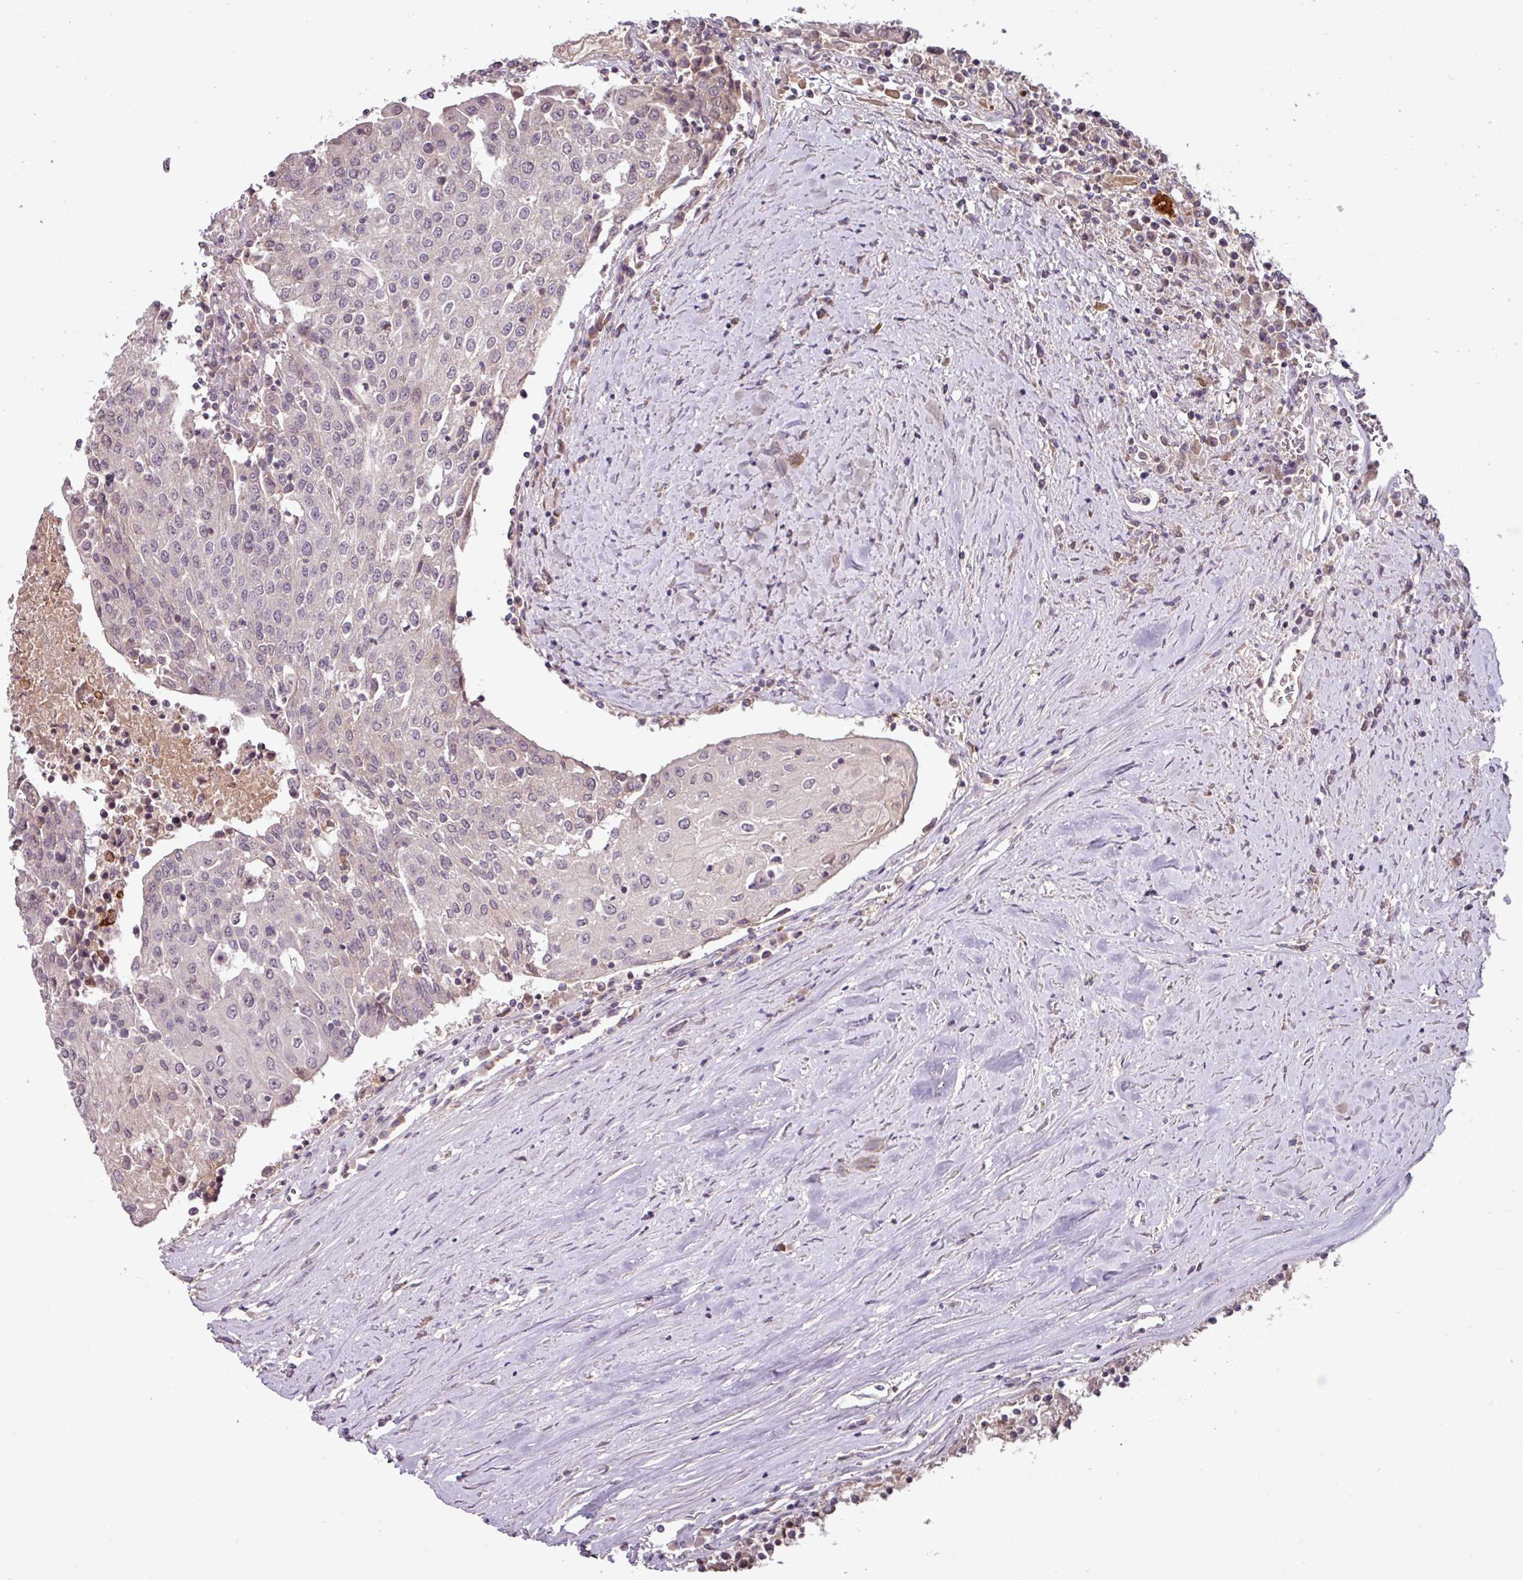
{"staining": {"intensity": "negative", "quantity": "none", "location": "none"}, "tissue": "urothelial cancer", "cell_type": "Tumor cells", "image_type": "cancer", "snomed": [{"axis": "morphology", "description": "Urothelial carcinoma, High grade"}, {"axis": "topography", "description": "Urinary bladder"}], "caption": "Urothelial carcinoma (high-grade) was stained to show a protein in brown. There is no significant expression in tumor cells.", "gene": "SLC5A10", "patient": {"sex": "female", "age": 85}}